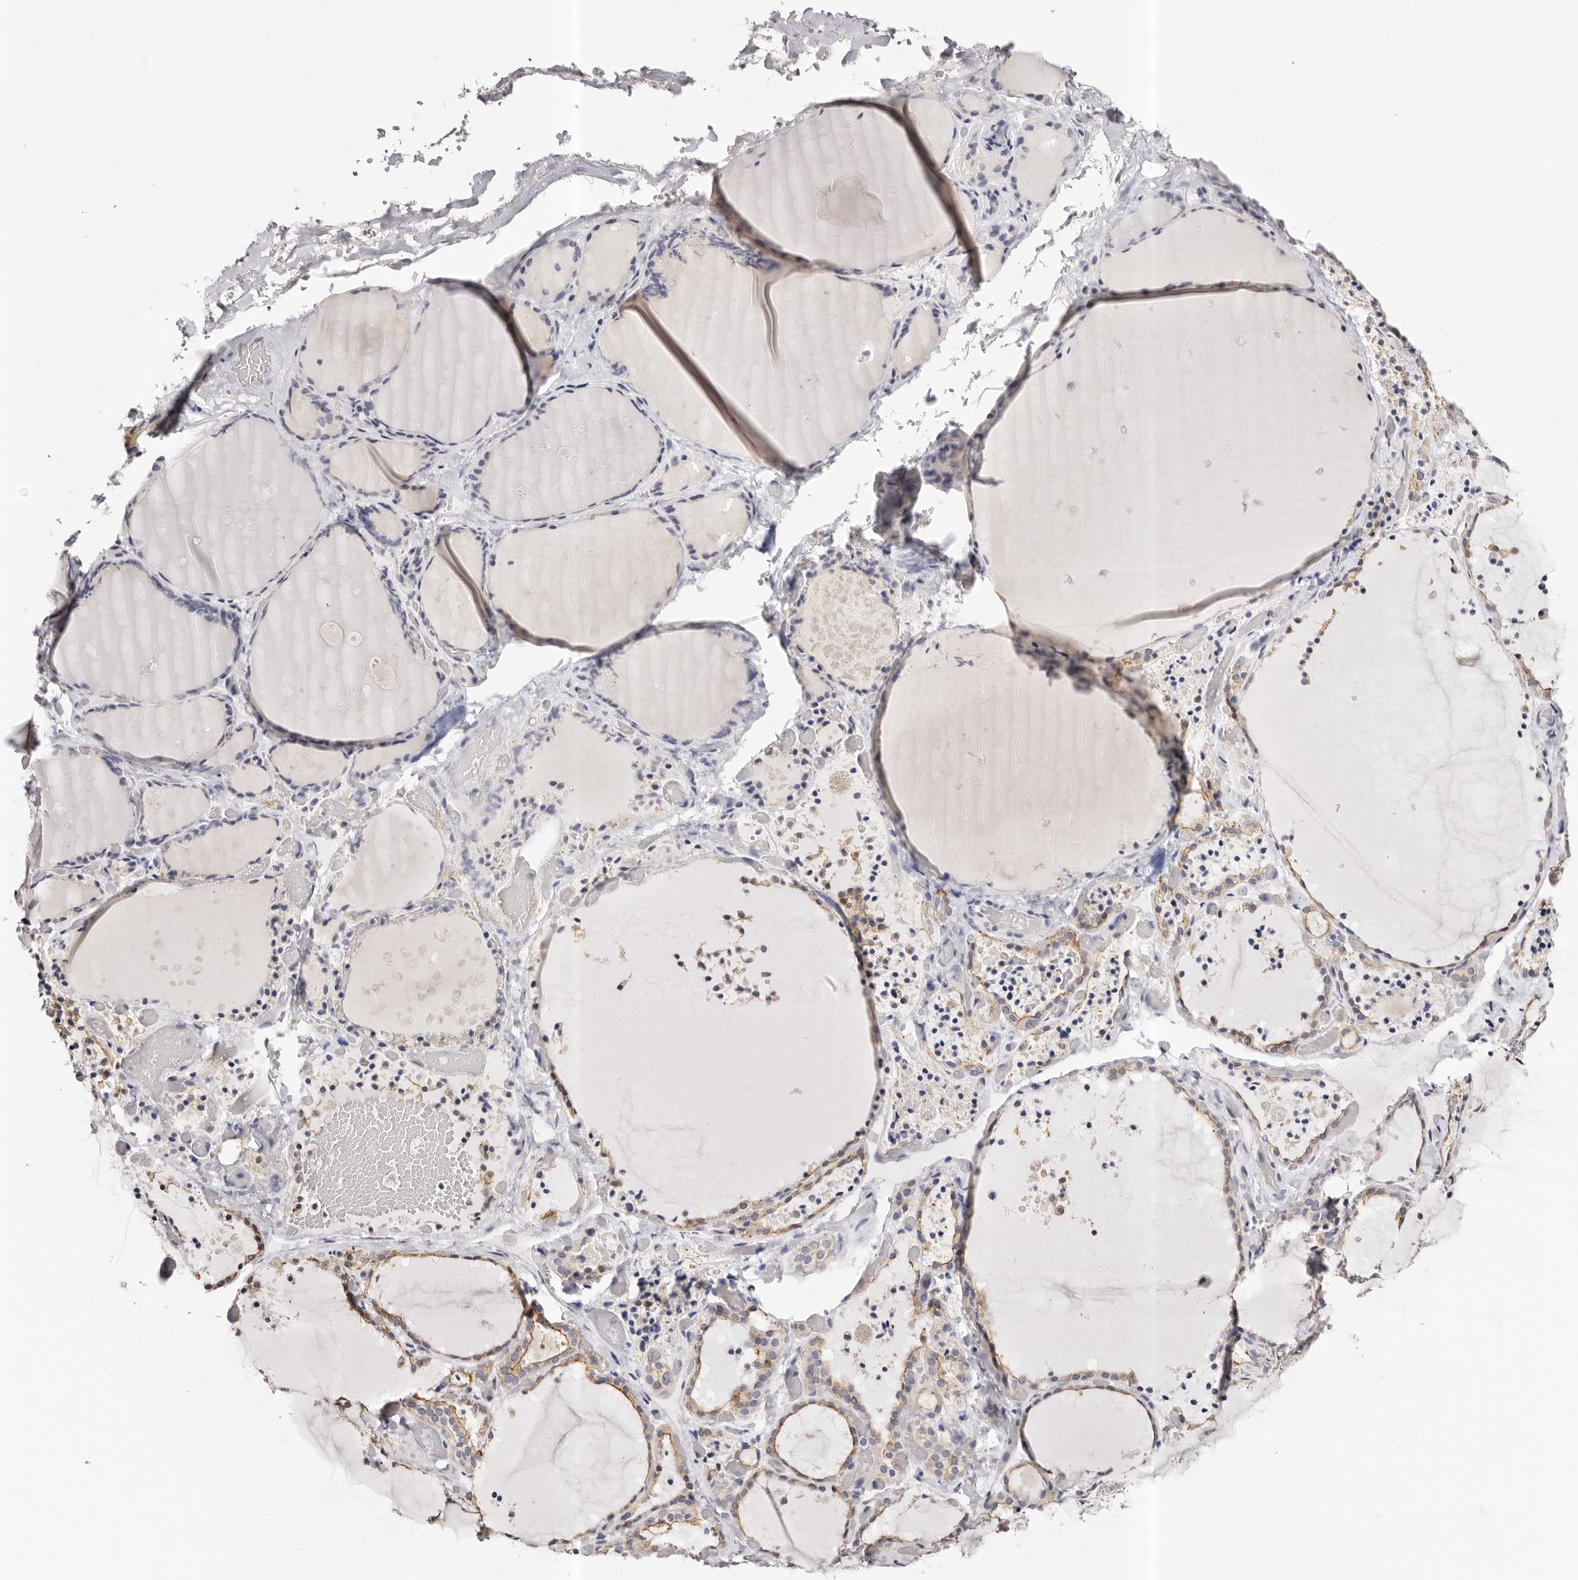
{"staining": {"intensity": "weak", "quantity": "25%-75%", "location": "cytoplasmic/membranous"}, "tissue": "thyroid gland", "cell_type": "Glandular cells", "image_type": "normal", "snomed": [{"axis": "morphology", "description": "Normal tissue, NOS"}, {"axis": "topography", "description": "Thyroid gland"}], "caption": "A brown stain shows weak cytoplasmic/membranous staining of a protein in glandular cells of normal human thyroid gland. The staining is performed using DAB (3,3'-diaminobenzidine) brown chromogen to label protein expression. The nuclei are counter-stained blue using hematoxylin.", "gene": "ROM1", "patient": {"sex": "female", "age": 44}}